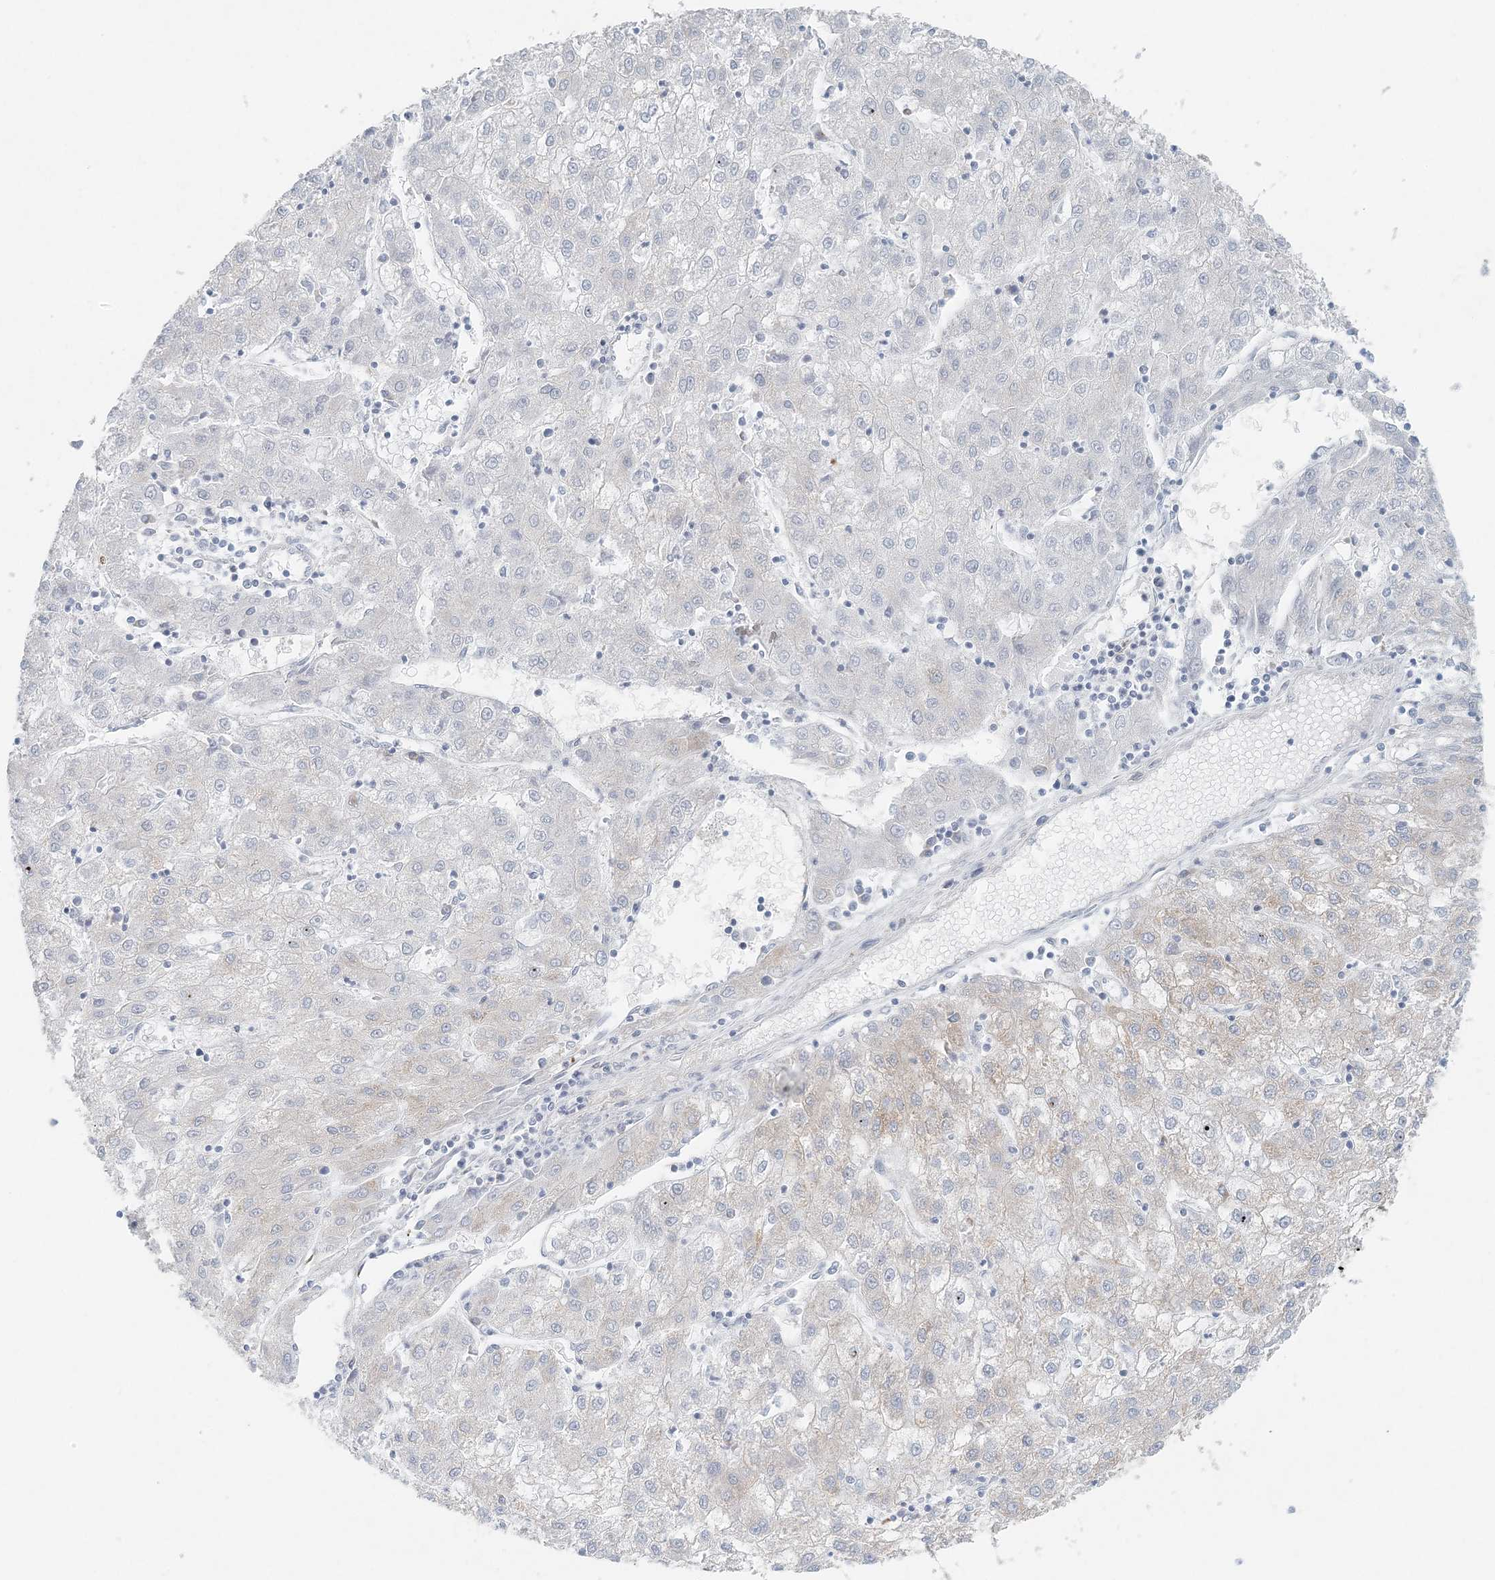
{"staining": {"intensity": "negative", "quantity": "none", "location": "none"}, "tissue": "liver cancer", "cell_type": "Tumor cells", "image_type": "cancer", "snomed": [{"axis": "morphology", "description": "Carcinoma, Hepatocellular, NOS"}, {"axis": "topography", "description": "Liver"}], "caption": "Immunohistochemistry (IHC) photomicrograph of neoplastic tissue: liver cancer (hepatocellular carcinoma) stained with DAB exhibits no significant protein expression in tumor cells.", "gene": "STK11IP", "patient": {"sex": "male", "age": 72}}